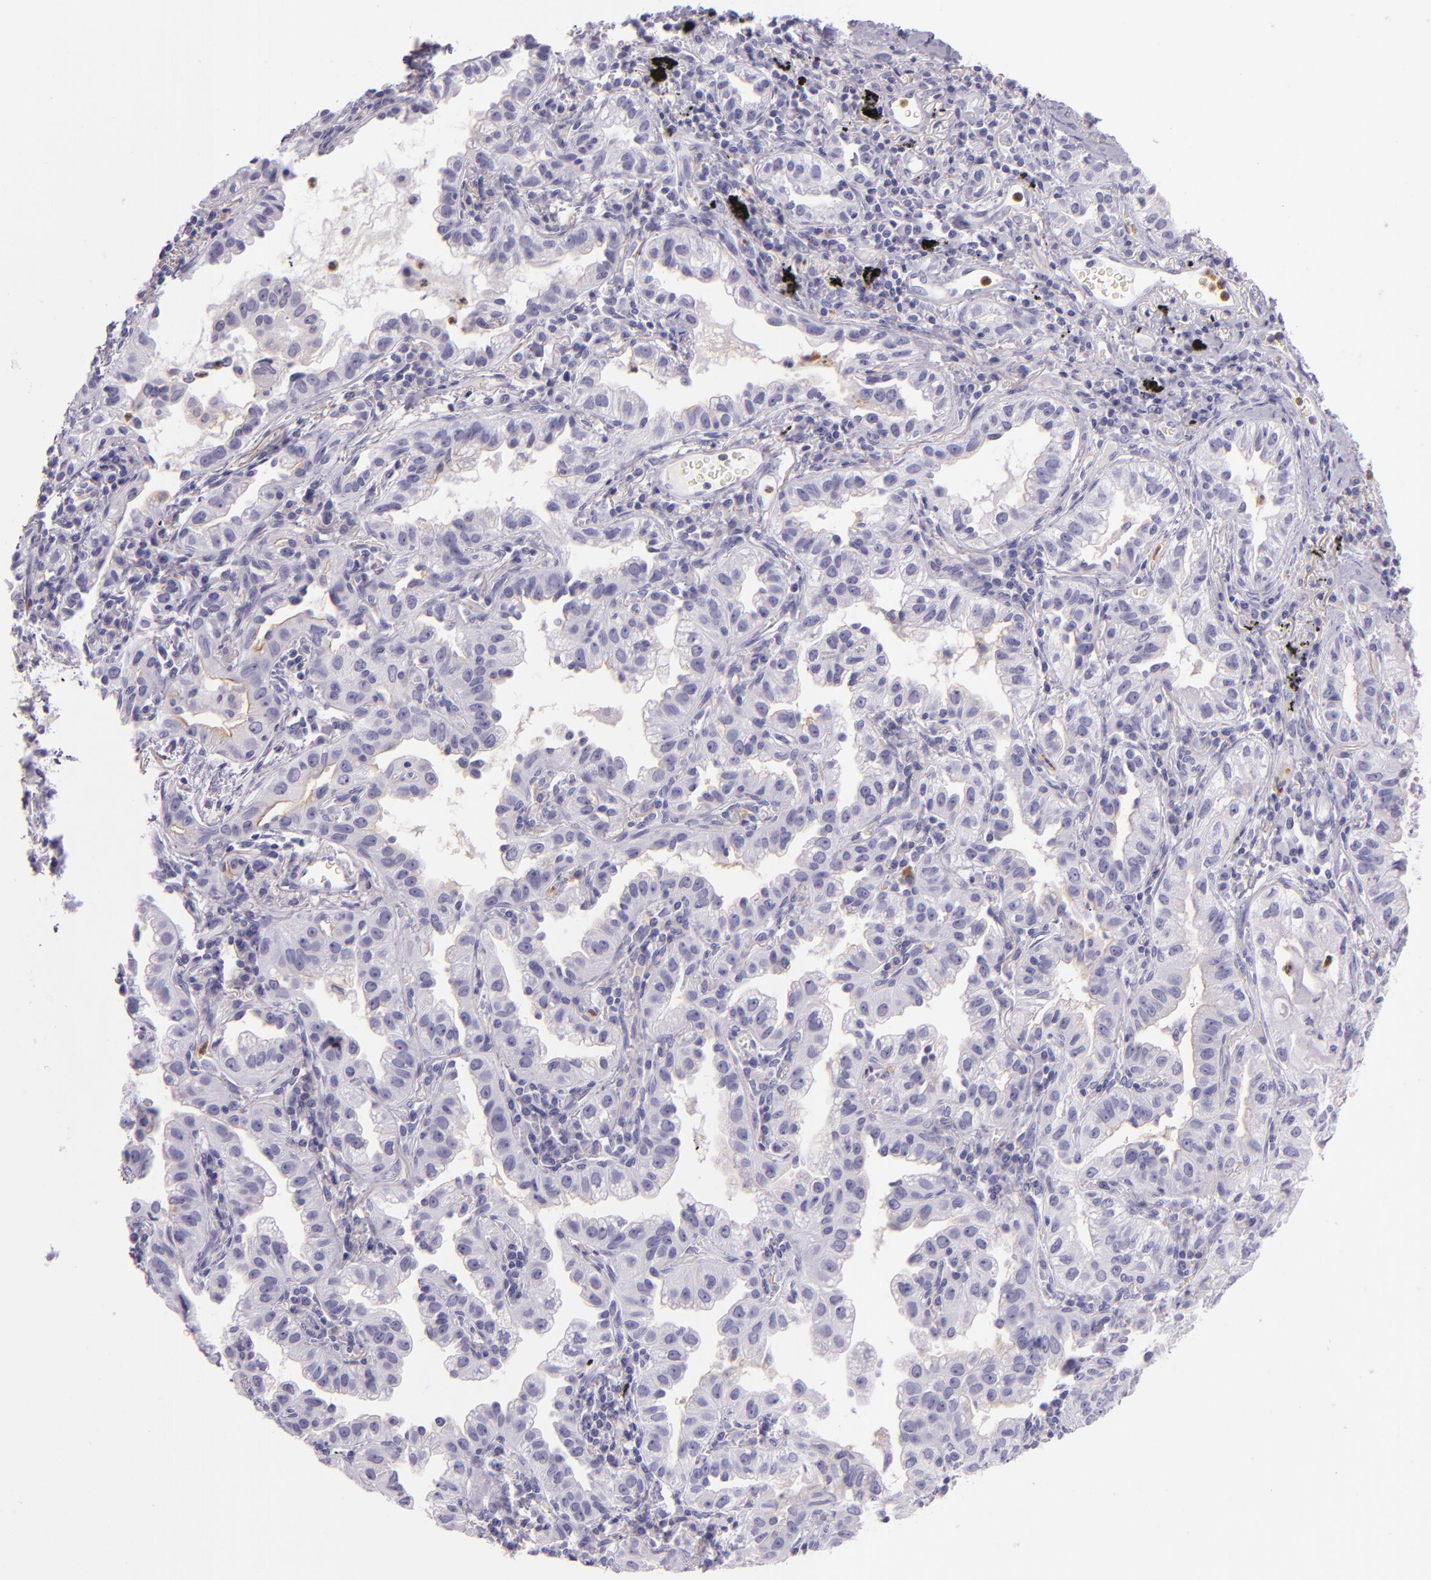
{"staining": {"intensity": "negative", "quantity": "none", "location": "none"}, "tissue": "lung cancer", "cell_type": "Tumor cells", "image_type": "cancer", "snomed": [{"axis": "morphology", "description": "Adenocarcinoma, NOS"}, {"axis": "topography", "description": "Lung"}], "caption": "High power microscopy image of an IHC image of adenocarcinoma (lung), revealing no significant expression in tumor cells. (Stains: DAB immunohistochemistry with hematoxylin counter stain, Microscopy: brightfield microscopy at high magnification).", "gene": "CEACAM1", "patient": {"sex": "female", "age": 50}}